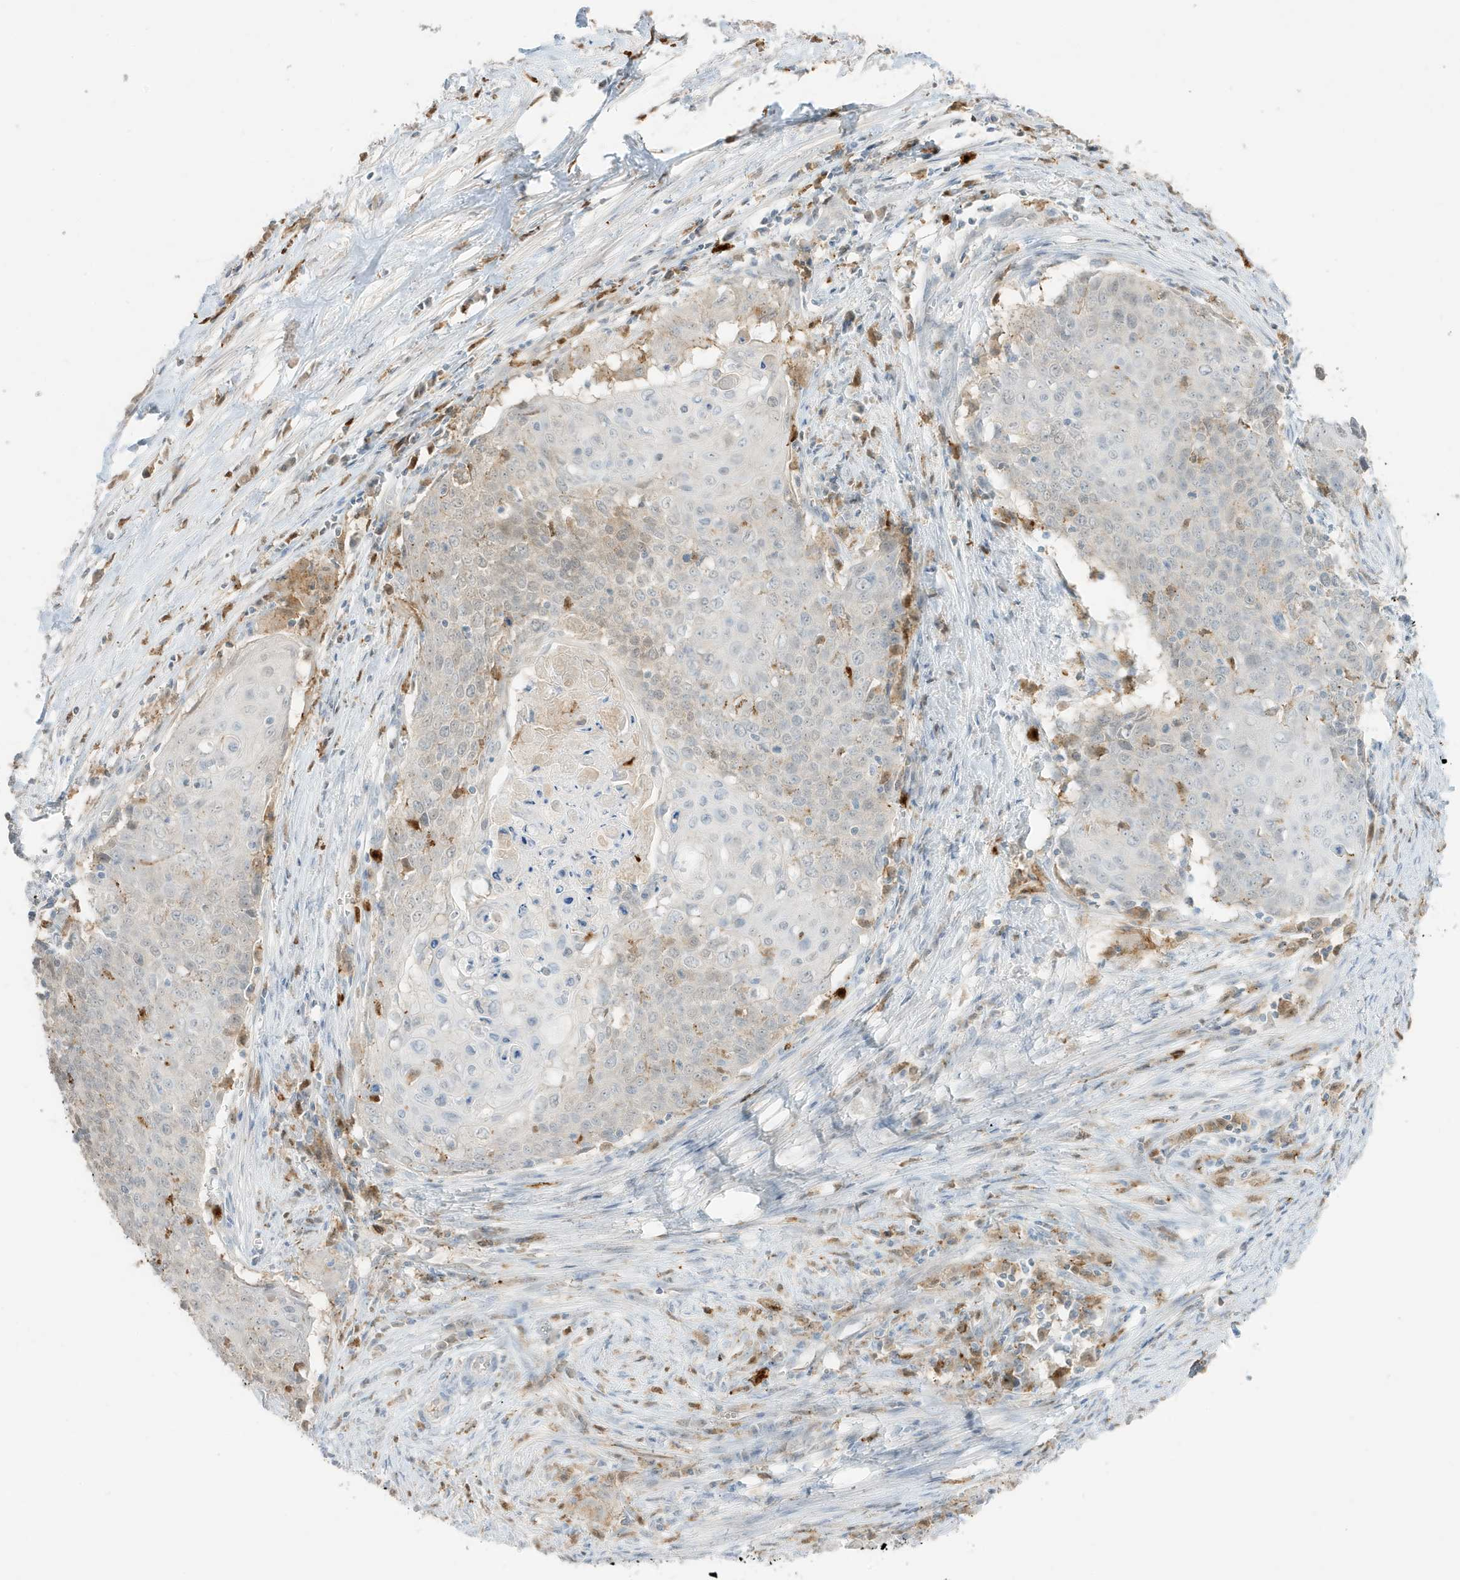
{"staining": {"intensity": "negative", "quantity": "none", "location": "none"}, "tissue": "cervical cancer", "cell_type": "Tumor cells", "image_type": "cancer", "snomed": [{"axis": "morphology", "description": "Squamous cell carcinoma, NOS"}, {"axis": "topography", "description": "Cervix"}], "caption": "A high-resolution photomicrograph shows IHC staining of cervical squamous cell carcinoma, which exhibits no significant expression in tumor cells. The staining was performed using DAB (3,3'-diaminobenzidine) to visualize the protein expression in brown, while the nuclei were stained in blue with hematoxylin (Magnification: 20x).", "gene": "GCA", "patient": {"sex": "female", "age": 39}}